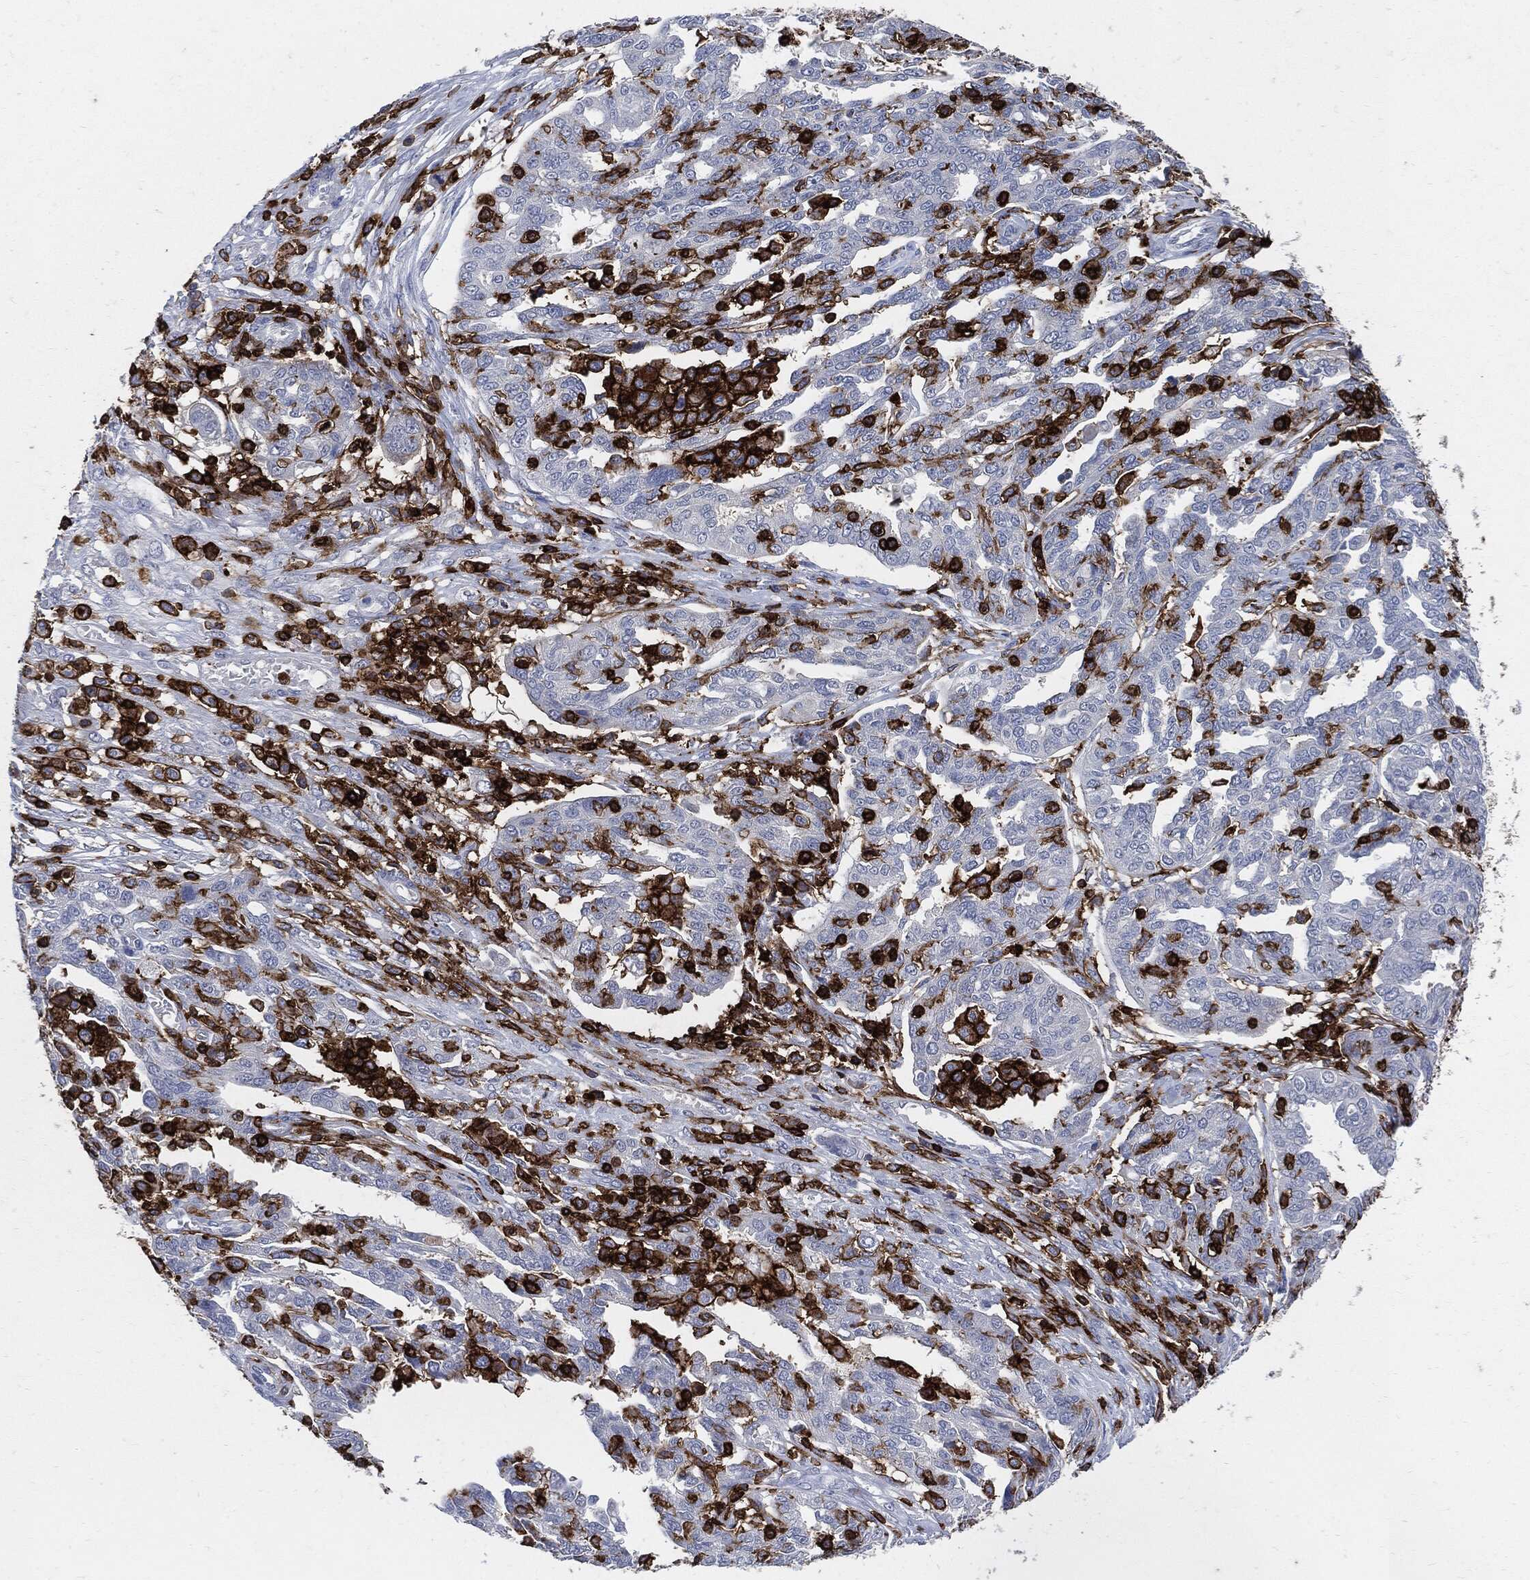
{"staining": {"intensity": "negative", "quantity": "none", "location": "none"}, "tissue": "ovarian cancer", "cell_type": "Tumor cells", "image_type": "cancer", "snomed": [{"axis": "morphology", "description": "Cystadenocarcinoma, serous, NOS"}, {"axis": "topography", "description": "Ovary"}], "caption": "Serous cystadenocarcinoma (ovarian) was stained to show a protein in brown. There is no significant expression in tumor cells.", "gene": "PTPRC", "patient": {"sex": "female", "age": 67}}